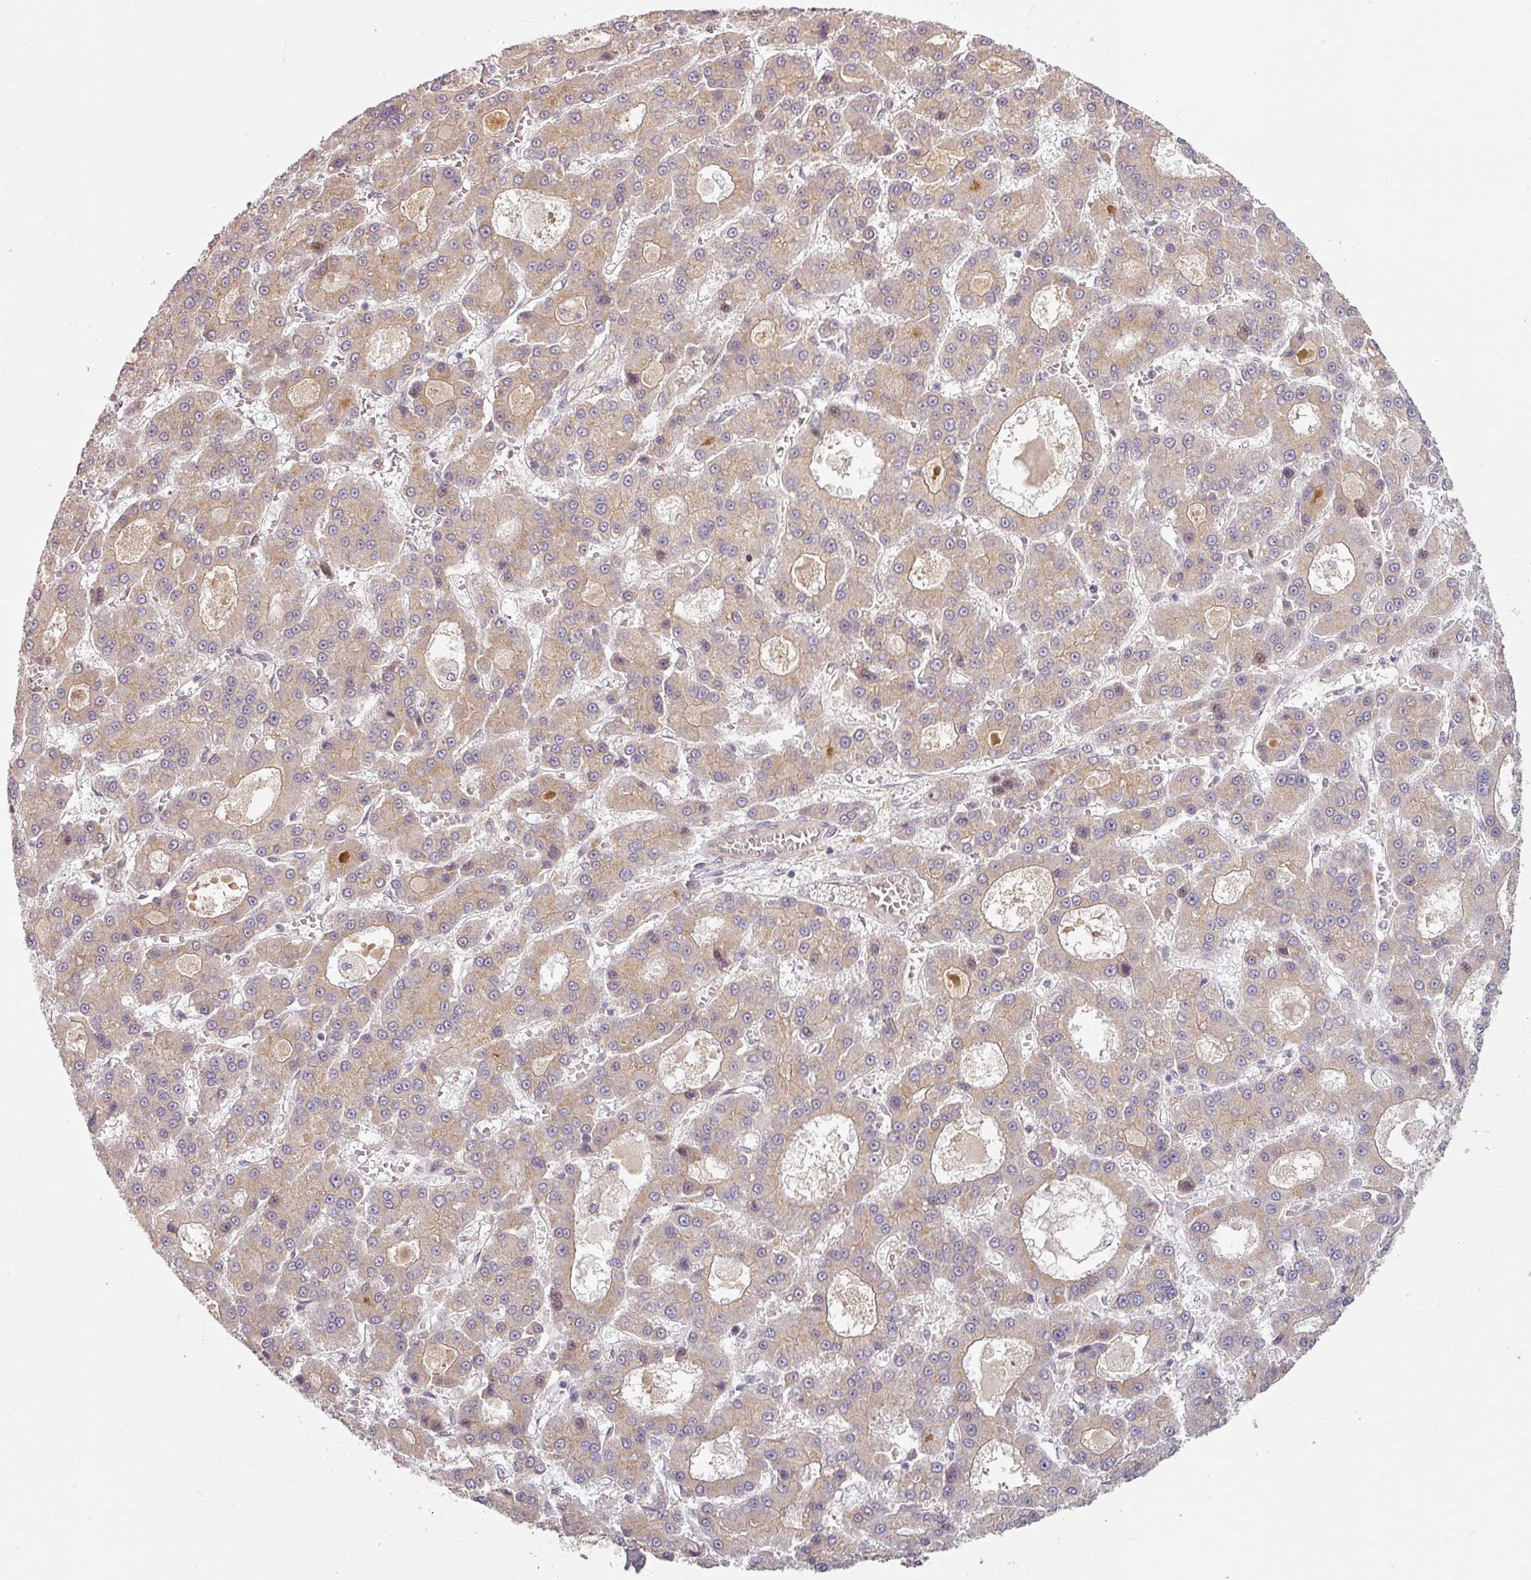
{"staining": {"intensity": "weak", "quantity": "<25%", "location": "cytoplasmic/membranous"}, "tissue": "liver cancer", "cell_type": "Tumor cells", "image_type": "cancer", "snomed": [{"axis": "morphology", "description": "Carcinoma, Hepatocellular, NOS"}, {"axis": "topography", "description": "Liver"}], "caption": "Tumor cells are negative for brown protein staining in liver hepatocellular carcinoma. (Stains: DAB (3,3'-diaminobenzidine) immunohistochemistry with hematoxylin counter stain, Microscopy: brightfield microscopy at high magnification).", "gene": "RNF31", "patient": {"sex": "male", "age": 70}}